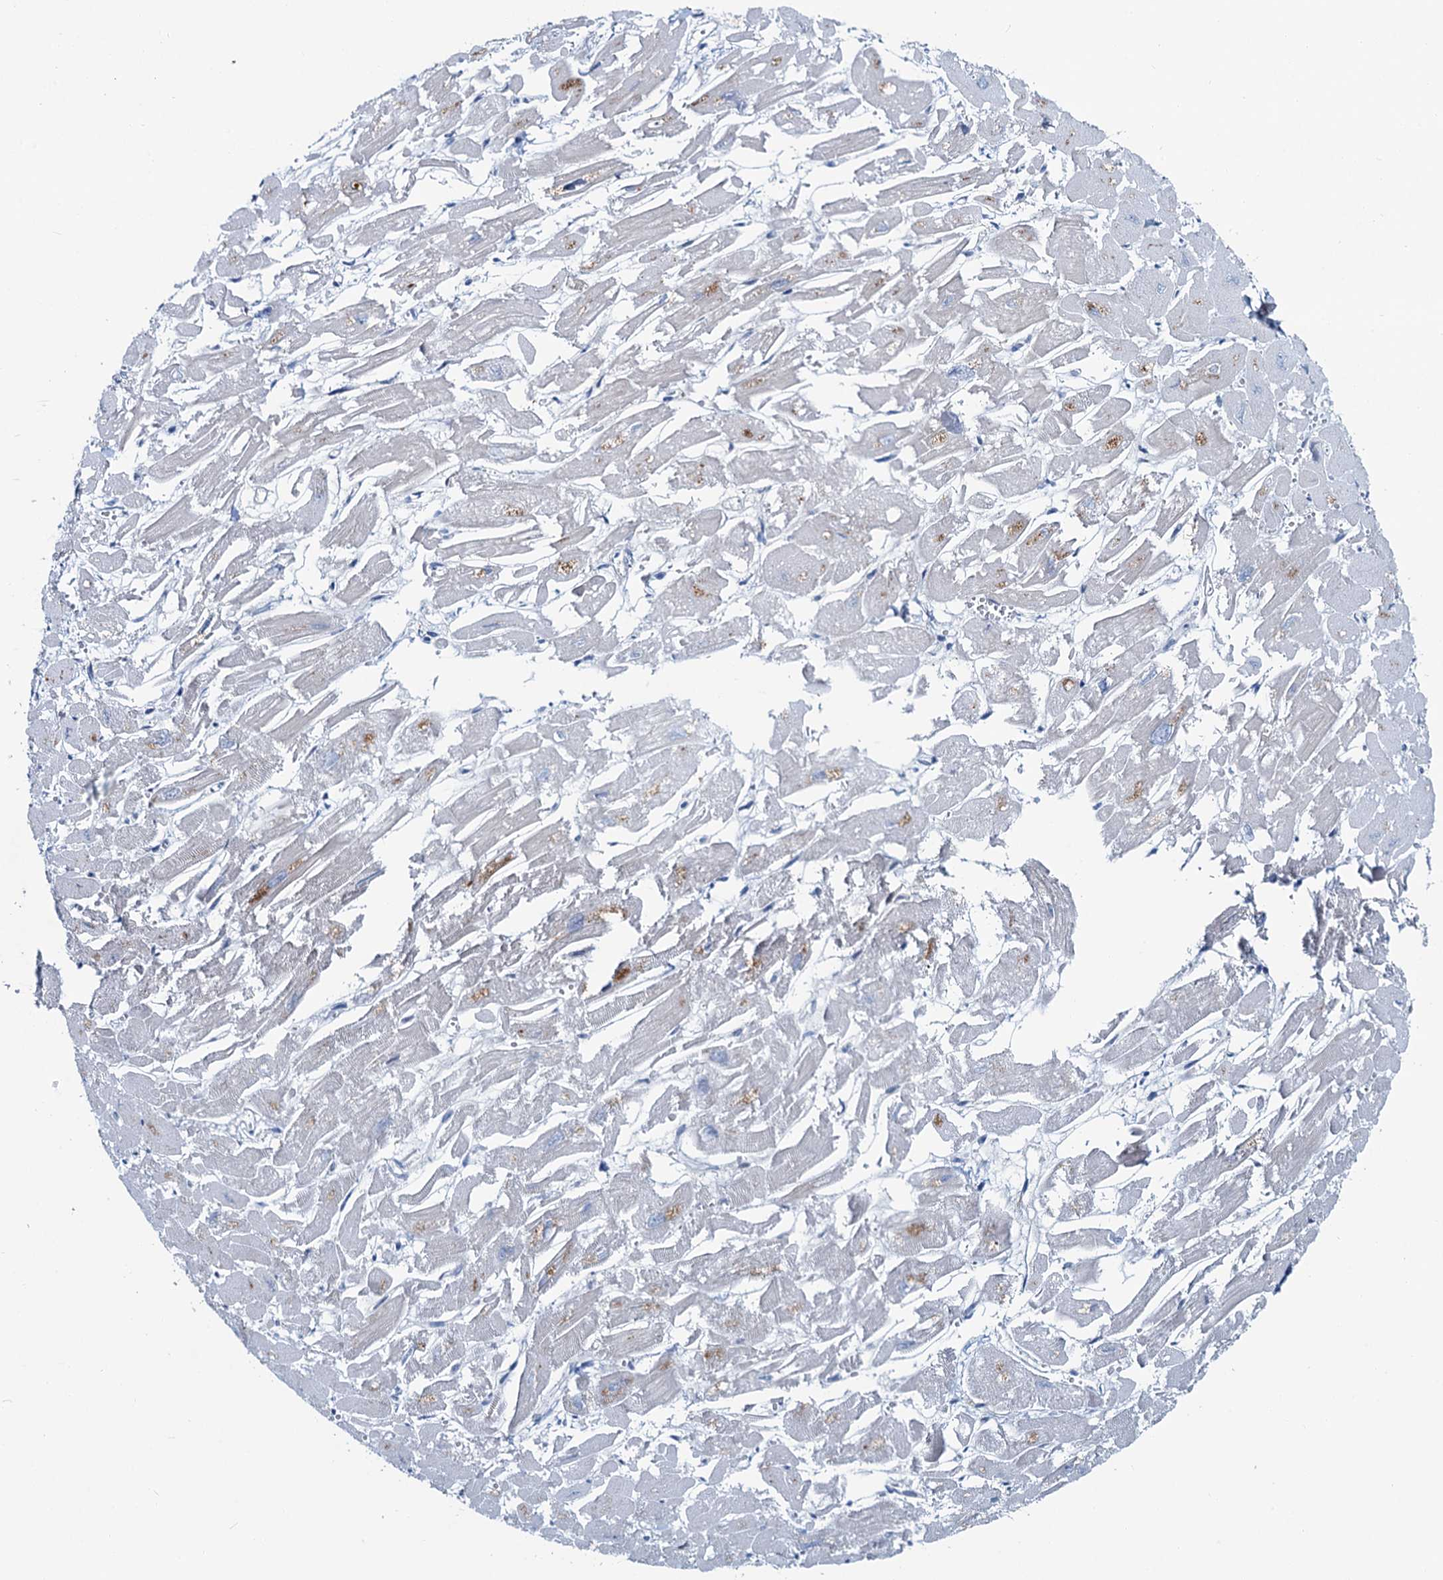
{"staining": {"intensity": "negative", "quantity": "none", "location": "none"}, "tissue": "heart muscle", "cell_type": "Cardiomyocytes", "image_type": "normal", "snomed": [{"axis": "morphology", "description": "Normal tissue, NOS"}, {"axis": "topography", "description": "Heart"}], "caption": "IHC of normal human heart muscle demonstrates no staining in cardiomyocytes. The staining is performed using DAB brown chromogen with nuclei counter-stained in using hematoxylin.", "gene": "ASTE1", "patient": {"sex": "male", "age": 54}}